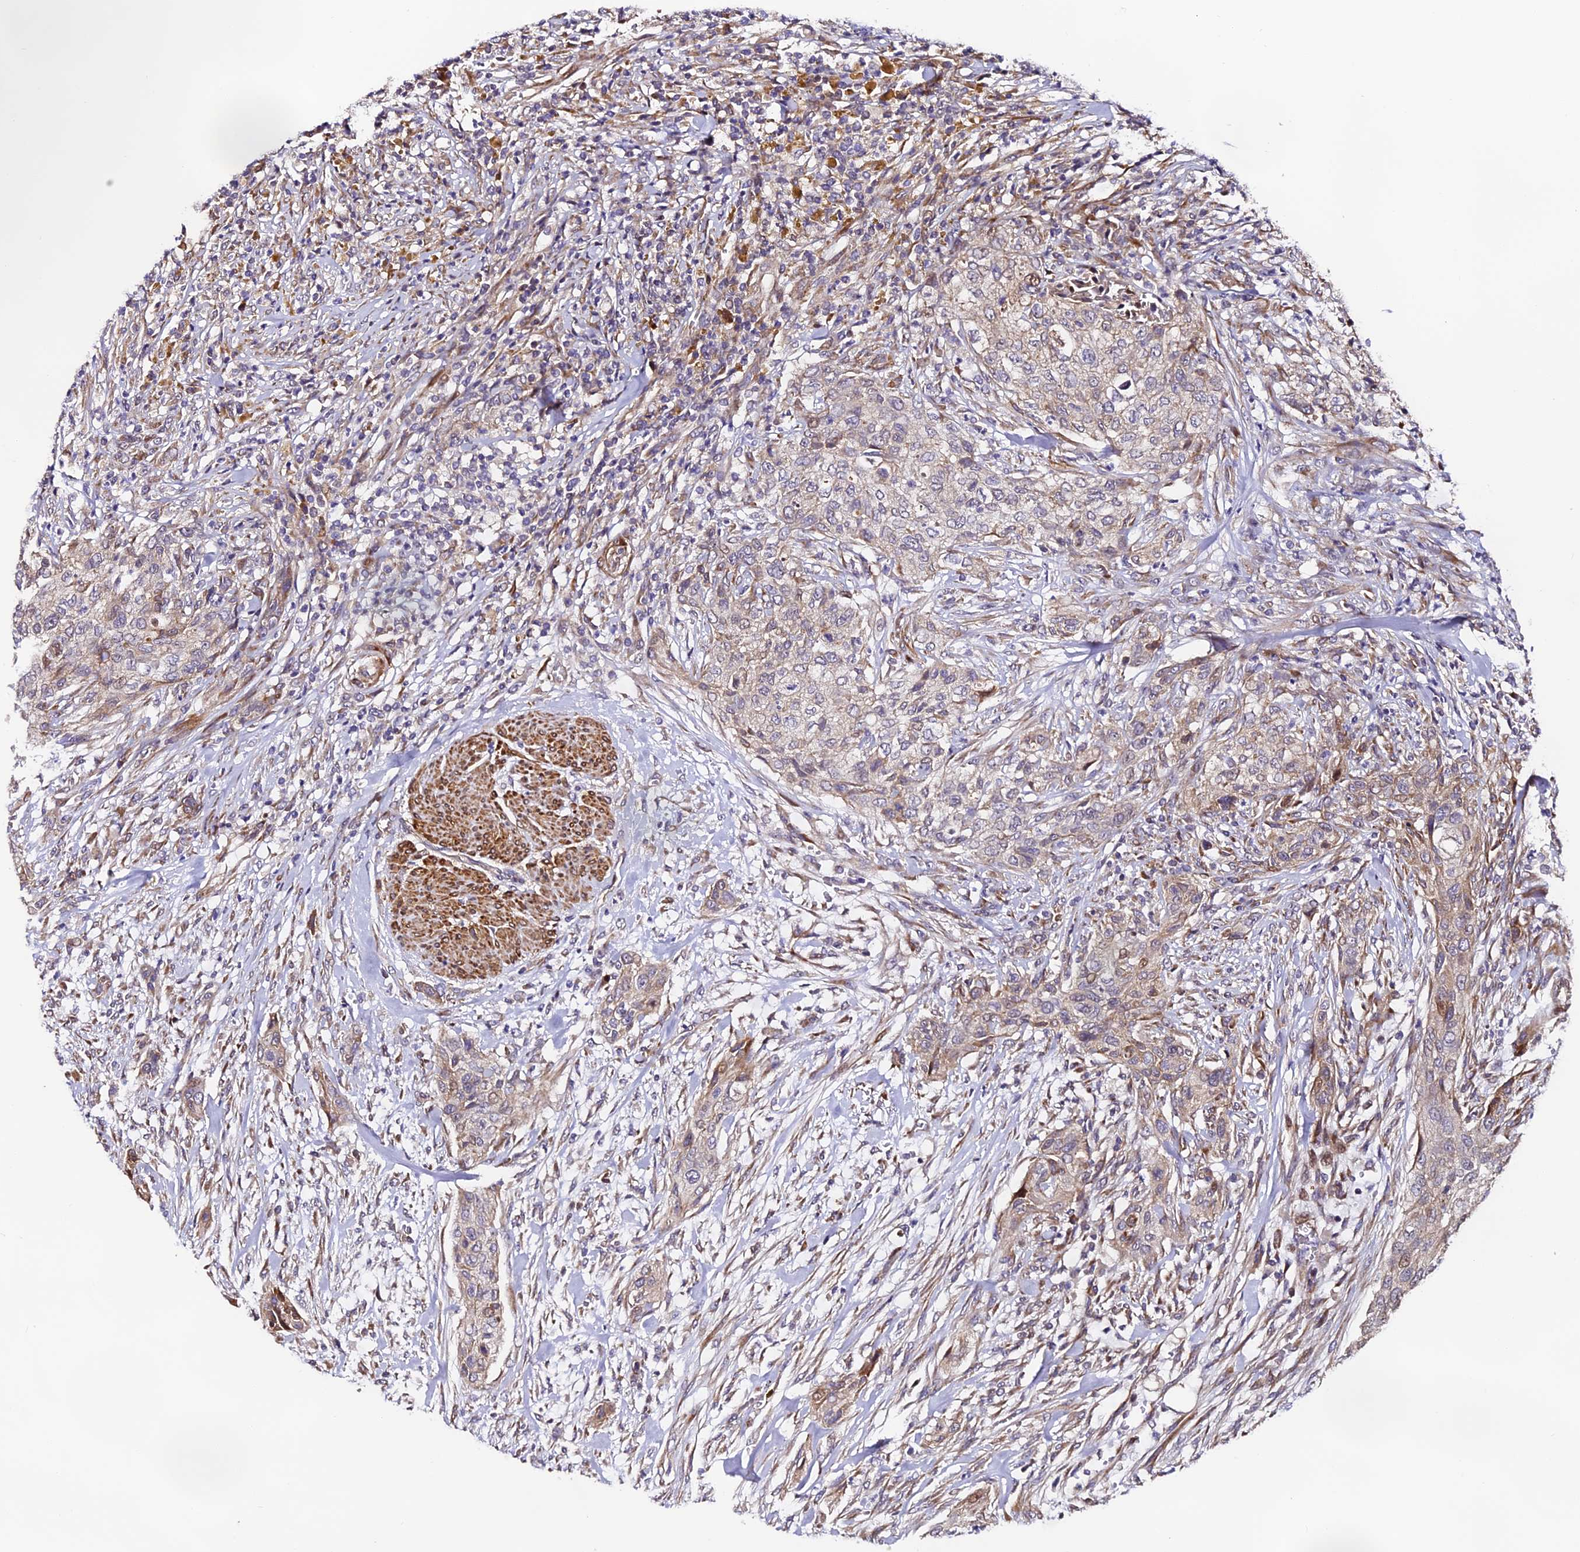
{"staining": {"intensity": "weak", "quantity": "25%-75%", "location": "cytoplasmic/membranous"}, "tissue": "urothelial cancer", "cell_type": "Tumor cells", "image_type": "cancer", "snomed": [{"axis": "morphology", "description": "Urothelial carcinoma, High grade"}, {"axis": "topography", "description": "Urinary bladder"}], "caption": "Immunohistochemical staining of human urothelial cancer demonstrates low levels of weak cytoplasmic/membranous protein positivity in about 25%-75% of tumor cells.", "gene": "RAB28", "patient": {"sex": "male", "age": 35}}